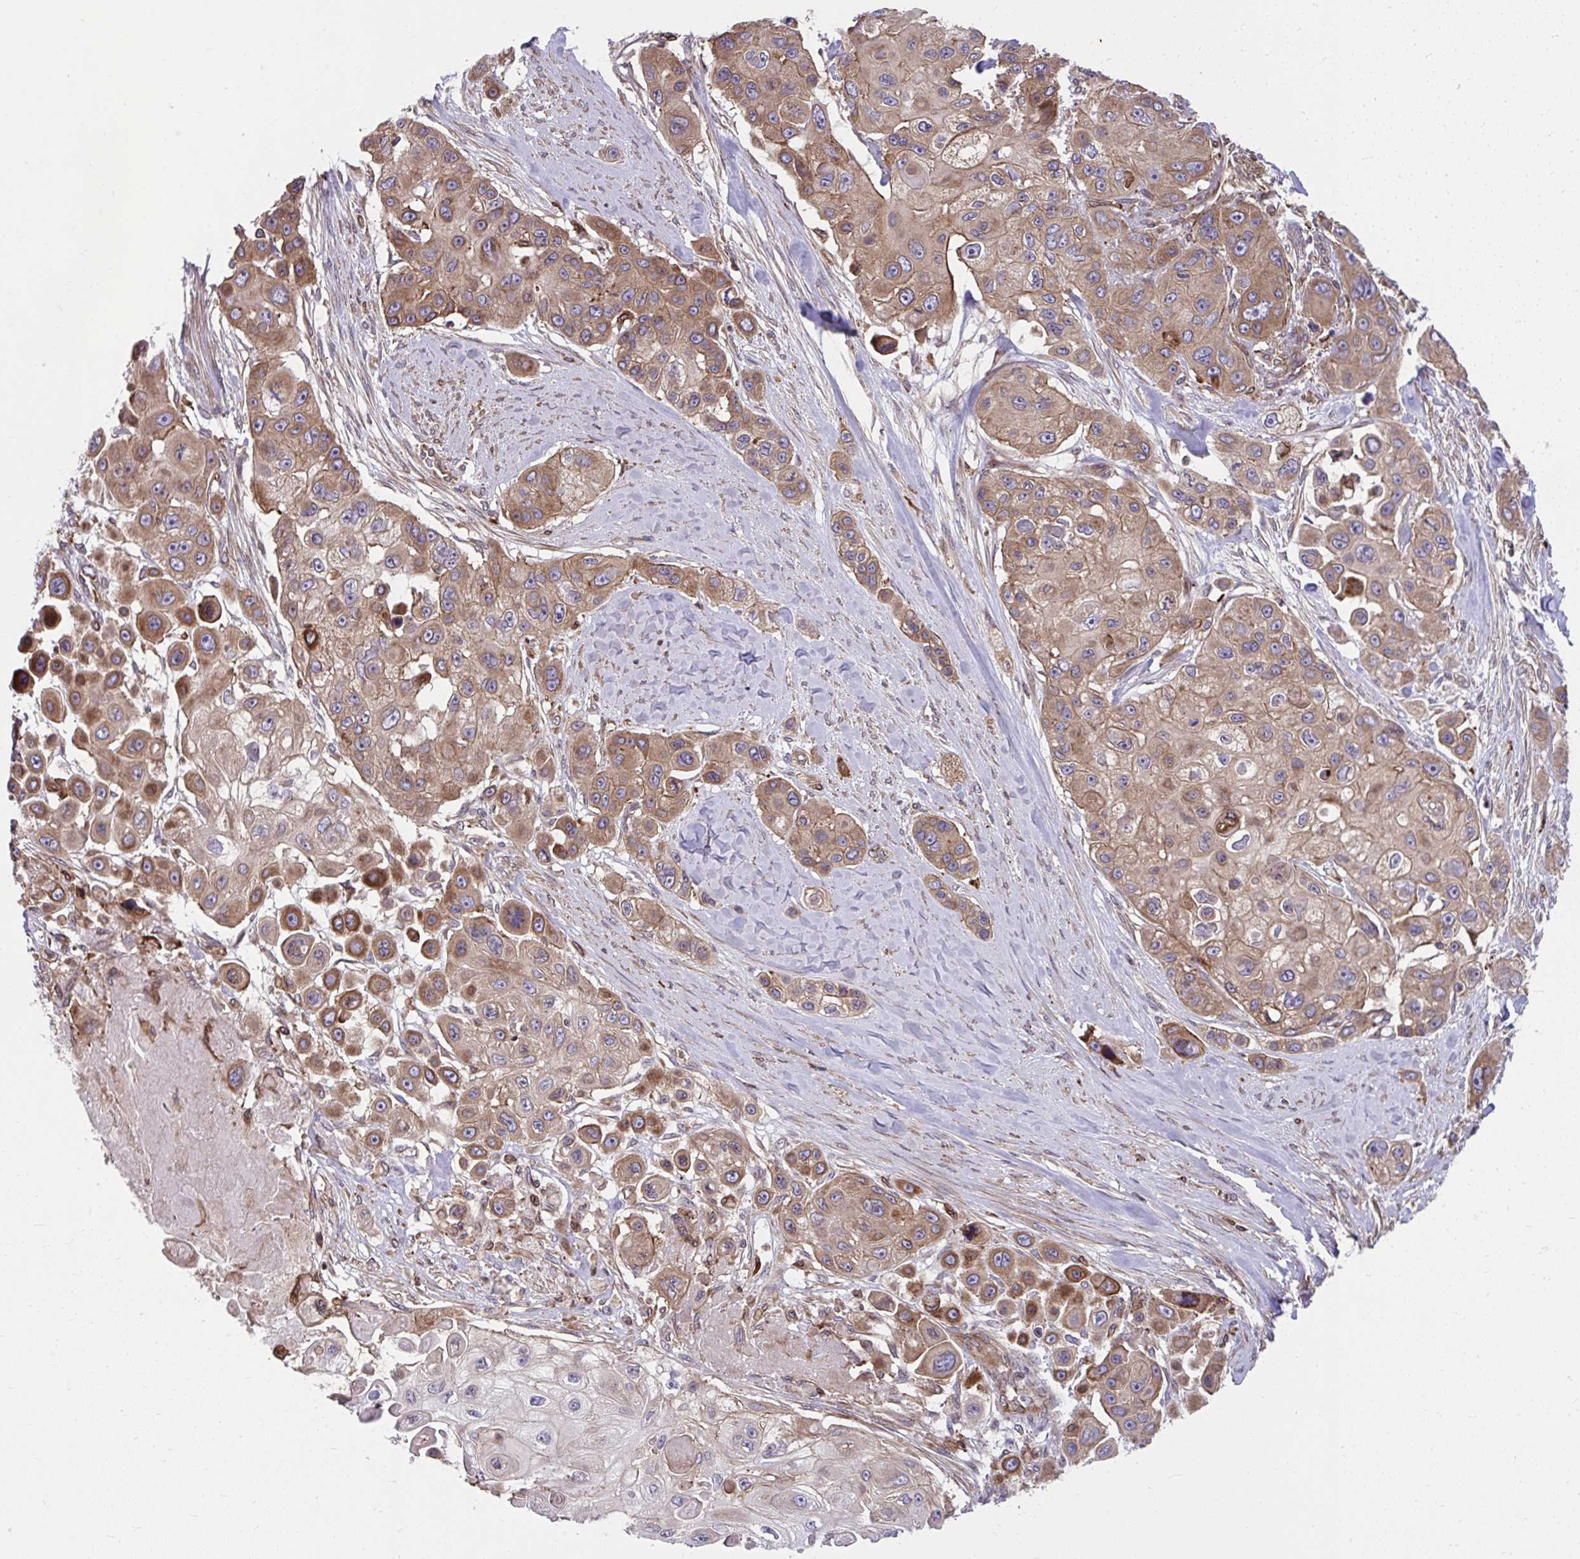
{"staining": {"intensity": "moderate", "quantity": "25%-75%", "location": "cytoplasmic/membranous"}, "tissue": "skin cancer", "cell_type": "Tumor cells", "image_type": "cancer", "snomed": [{"axis": "morphology", "description": "Squamous cell carcinoma, NOS"}, {"axis": "topography", "description": "Skin"}], "caption": "Protein expression analysis of squamous cell carcinoma (skin) shows moderate cytoplasmic/membranous staining in about 25%-75% of tumor cells. (DAB (3,3'-diaminobenzidine) IHC with brightfield microscopy, high magnification).", "gene": "STIM2", "patient": {"sex": "male", "age": 67}}